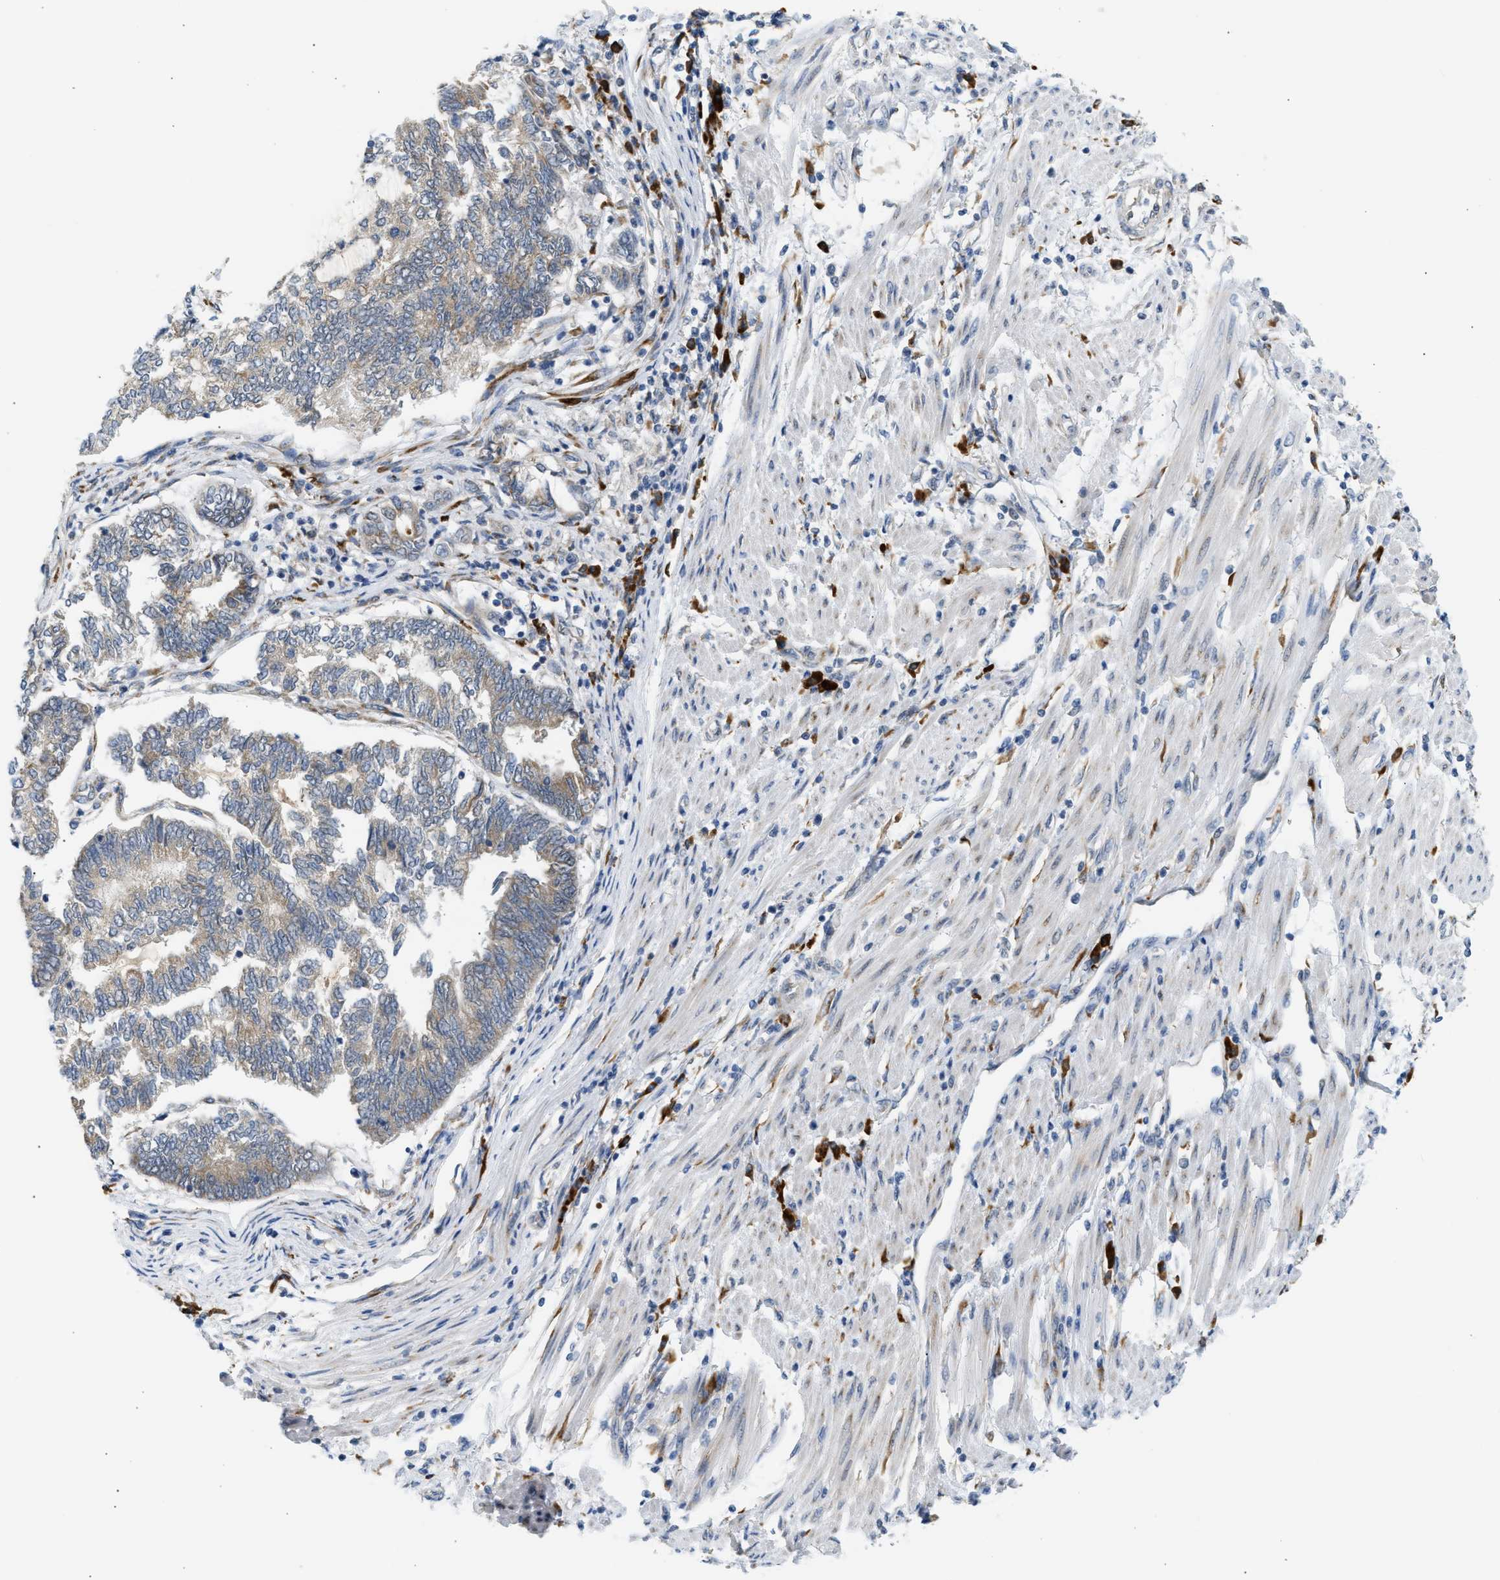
{"staining": {"intensity": "weak", "quantity": ">75%", "location": "cytoplasmic/membranous"}, "tissue": "endometrial cancer", "cell_type": "Tumor cells", "image_type": "cancer", "snomed": [{"axis": "morphology", "description": "Adenocarcinoma, NOS"}, {"axis": "topography", "description": "Uterus"}, {"axis": "topography", "description": "Endometrium"}], "caption": "Immunohistochemical staining of adenocarcinoma (endometrial) demonstrates weak cytoplasmic/membranous protein expression in about >75% of tumor cells. Using DAB (brown) and hematoxylin (blue) stains, captured at high magnification using brightfield microscopy.", "gene": "KCNC2", "patient": {"sex": "female", "age": 70}}